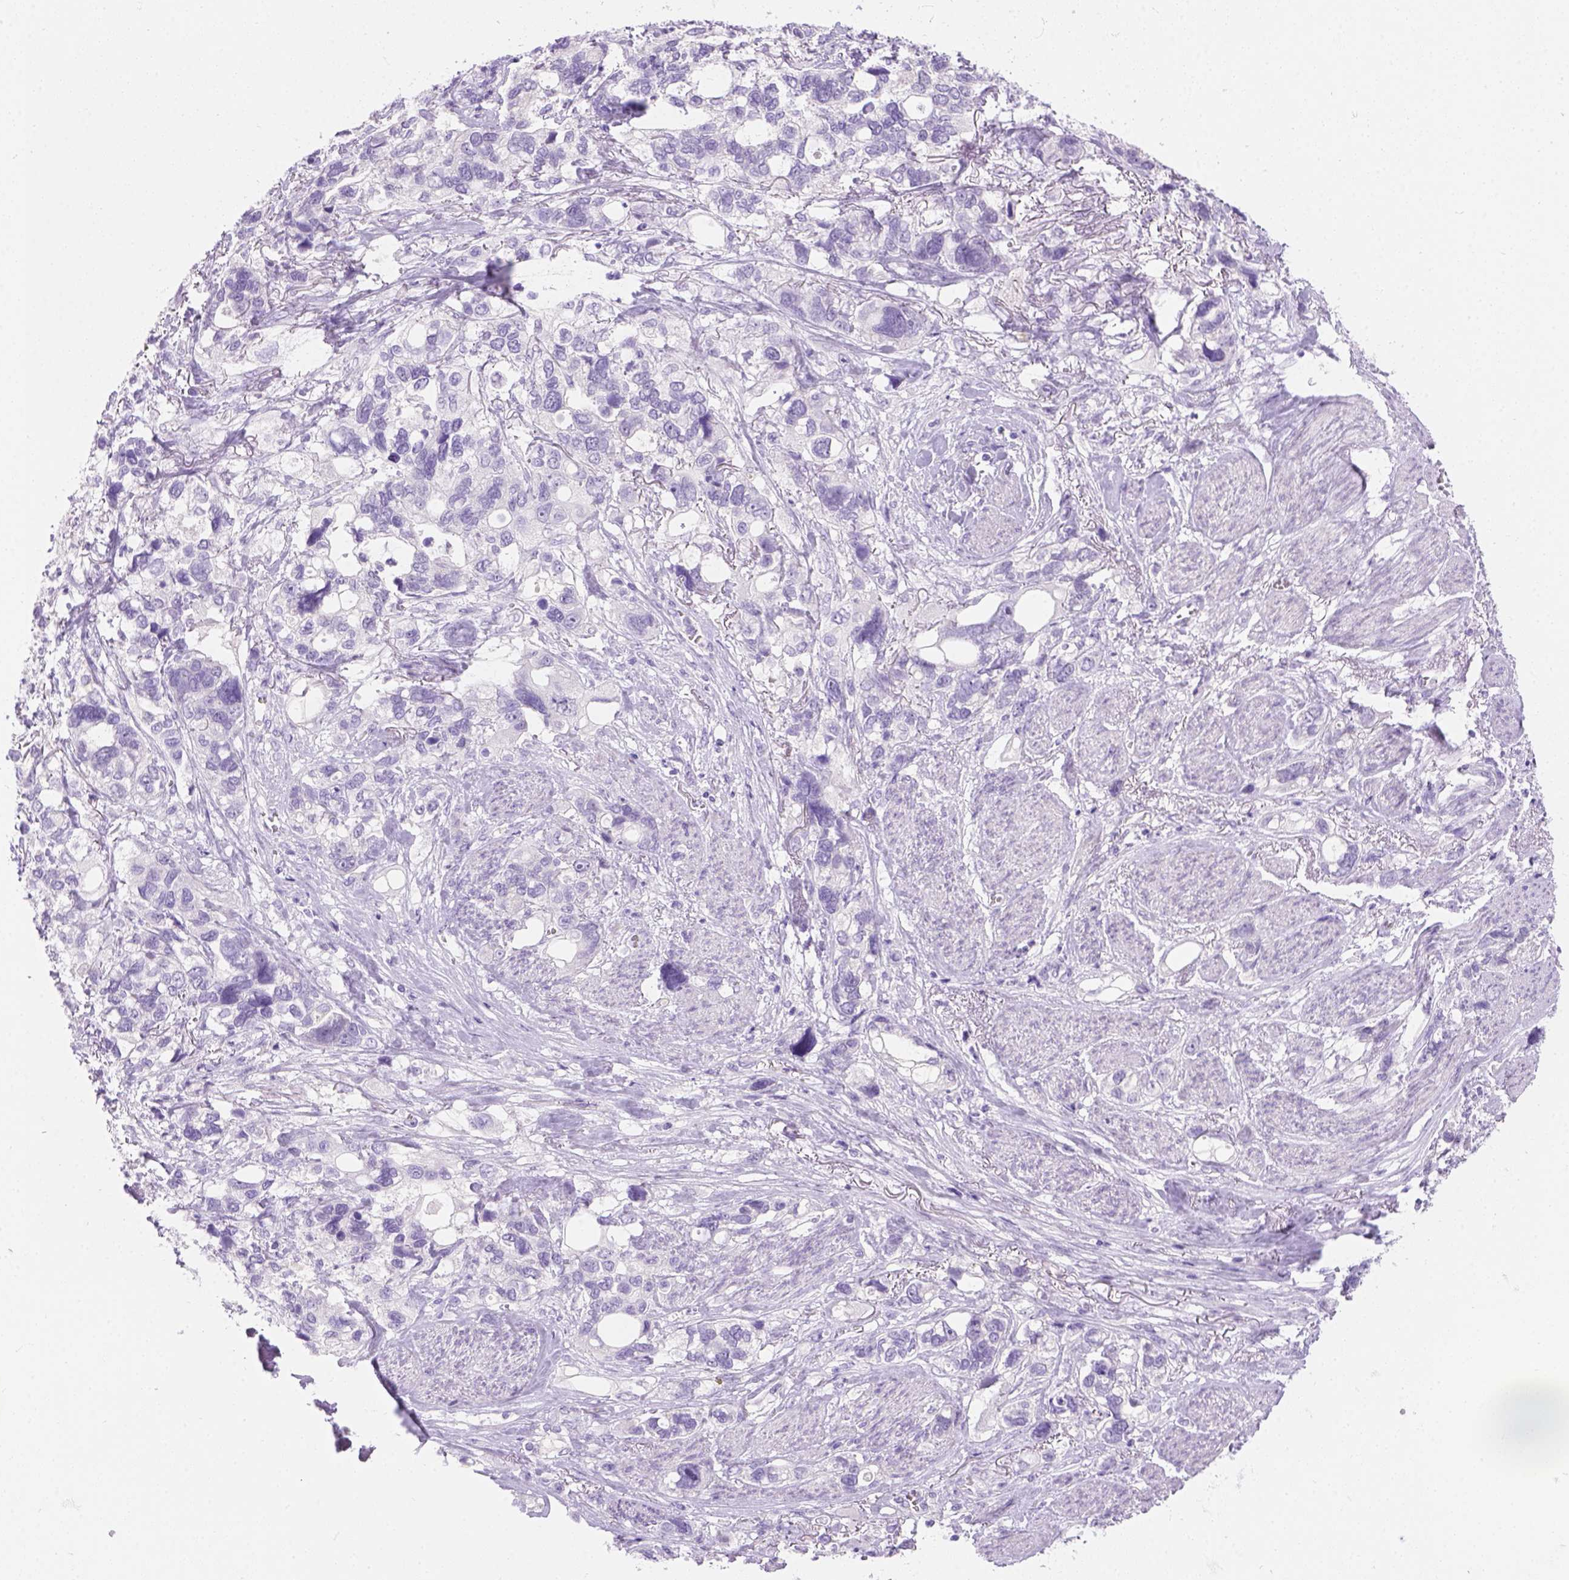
{"staining": {"intensity": "negative", "quantity": "none", "location": "none"}, "tissue": "stomach cancer", "cell_type": "Tumor cells", "image_type": "cancer", "snomed": [{"axis": "morphology", "description": "Adenocarcinoma, NOS"}, {"axis": "topography", "description": "Stomach, upper"}], "caption": "This is a micrograph of immunohistochemistry (IHC) staining of stomach adenocarcinoma, which shows no positivity in tumor cells.", "gene": "TMEM38A", "patient": {"sex": "female", "age": 81}}